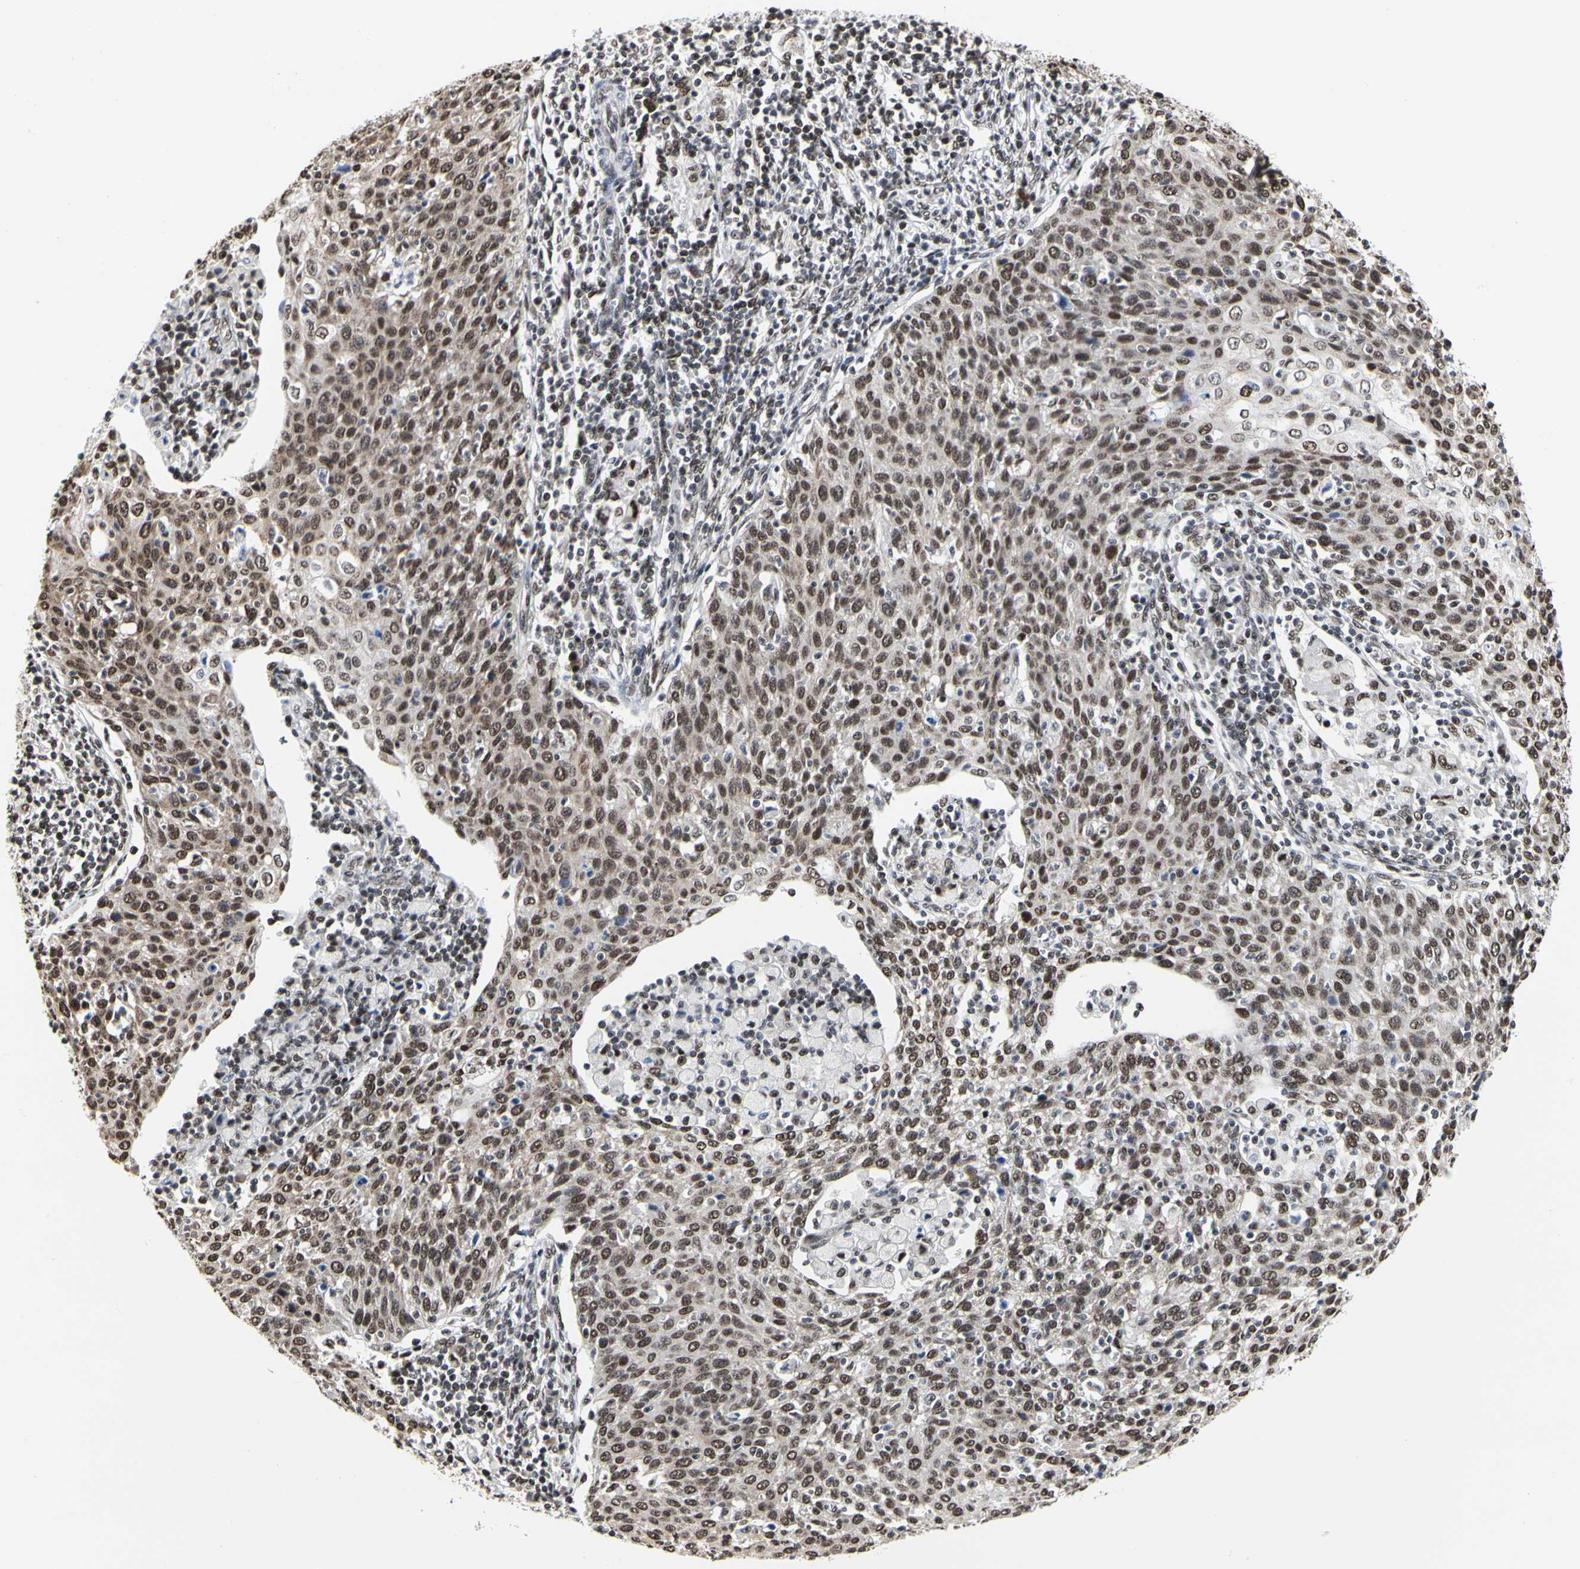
{"staining": {"intensity": "moderate", "quantity": ">75%", "location": "nuclear"}, "tissue": "cervical cancer", "cell_type": "Tumor cells", "image_type": "cancer", "snomed": [{"axis": "morphology", "description": "Squamous cell carcinoma, NOS"}, {"axis": "topography", "description": "Cervix"}], "caption": "The photomicrograph displays immunohistochemical staining of cervical cancer (squamous cell carcinoma). There is moderate nuclear positivity is appreciated in about >75% of tumor cells. Nuclei are stained in blue.", "gene": "PRMT3", "patient": {"sex": "female", "age": 38}}